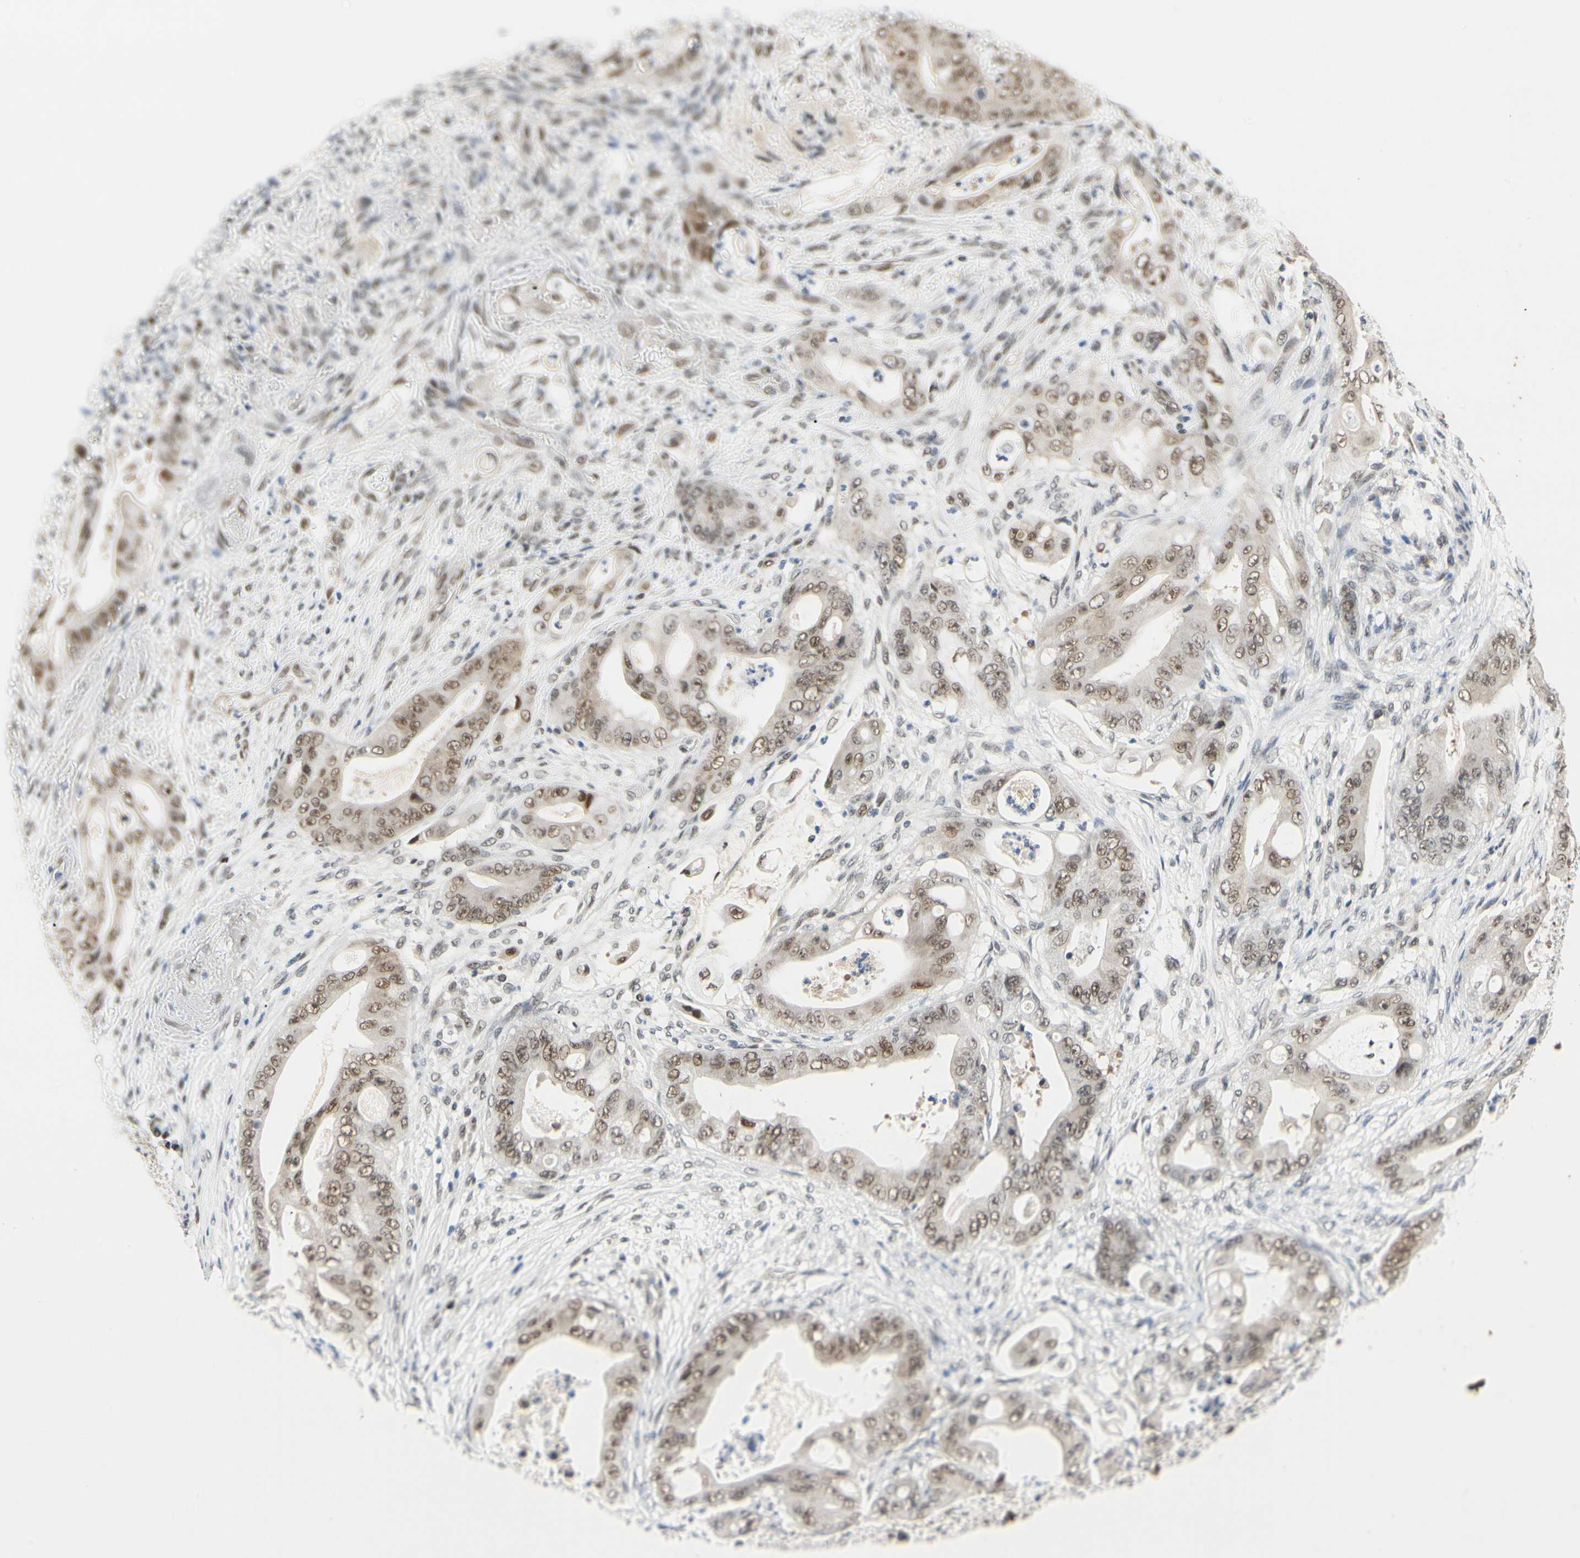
{"staining": {"intensity": "weak", "quantity": ">75%", "location": "nuclear"}, "tissue": "stomach cancer", "cell_type": "Tumor cells", "image_type": "cancer", "snomed": [{"axis": "morphology", "description": "Adenocarcinoma, NOS"}, {"axis": "topography", "description": "Stomach"}], "caption": "Stomach cancer stained for a protein (brown) reveals weak nuclear positive expression in about >75% of tumor cells.", "gene": "ZSCAN16", "patient": {"sex": "female", "age": 73}}